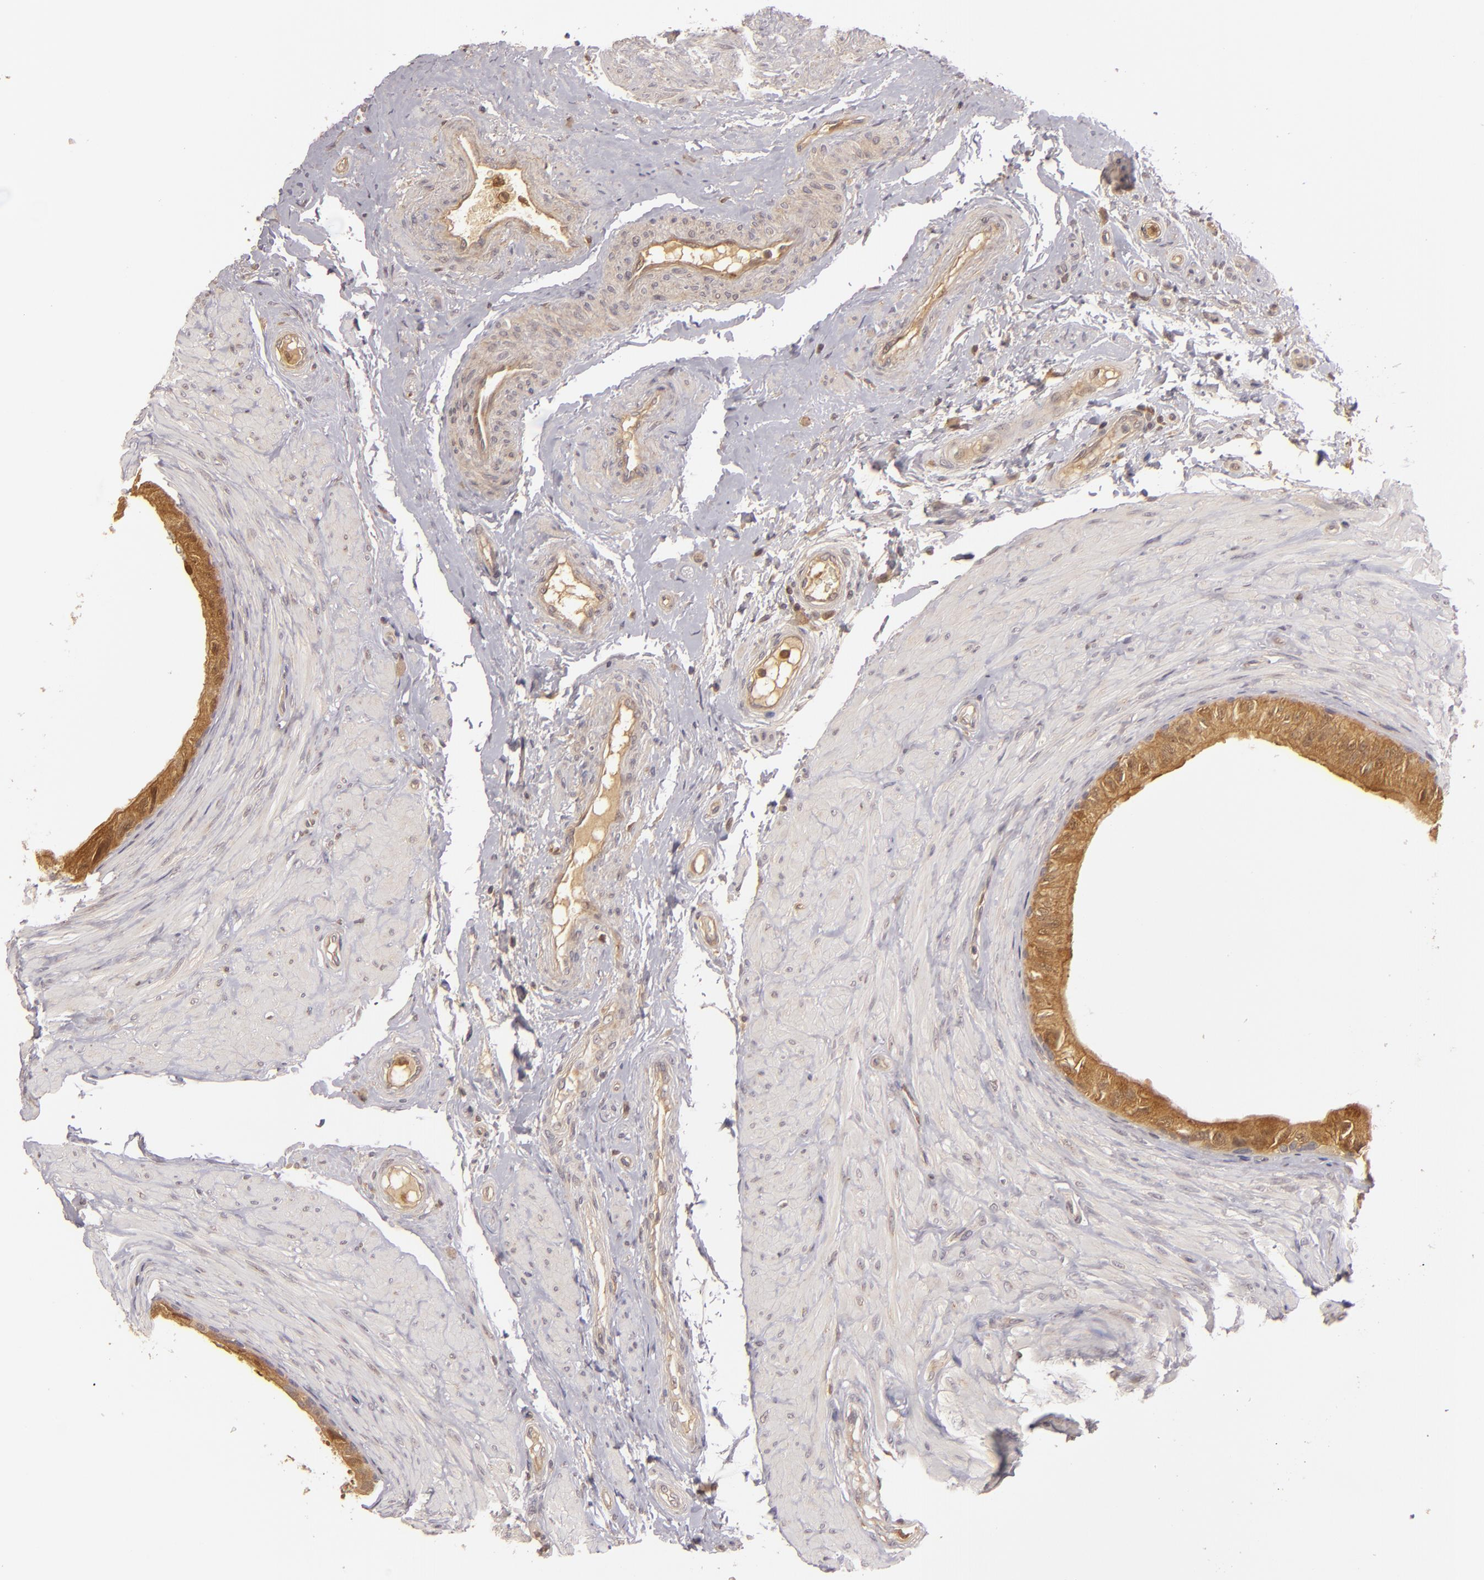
{"staining": {"intensity": "strong", "quantity": ">75%", "location": "cytoplasmic/membranous,nuclear"}, "tissue": "epididymis", "cell_type": "Glandular cells", "image_type": "normal", "snomed": [{"axis": "morphology", "description": "Normal tissue, NOS"}, {"axis": "topography", "description": "Epididymis"}], "caption": "This photomicrograph demonstrates immunohistochemistry (IHC) staining of unremarkable epididymis, with high strong cytoplasmic/membranous,nuclear positivity in about >75% of glandular cells.", "gene": "PRKCD", "patient": {"sex": "male", "age": 68}}